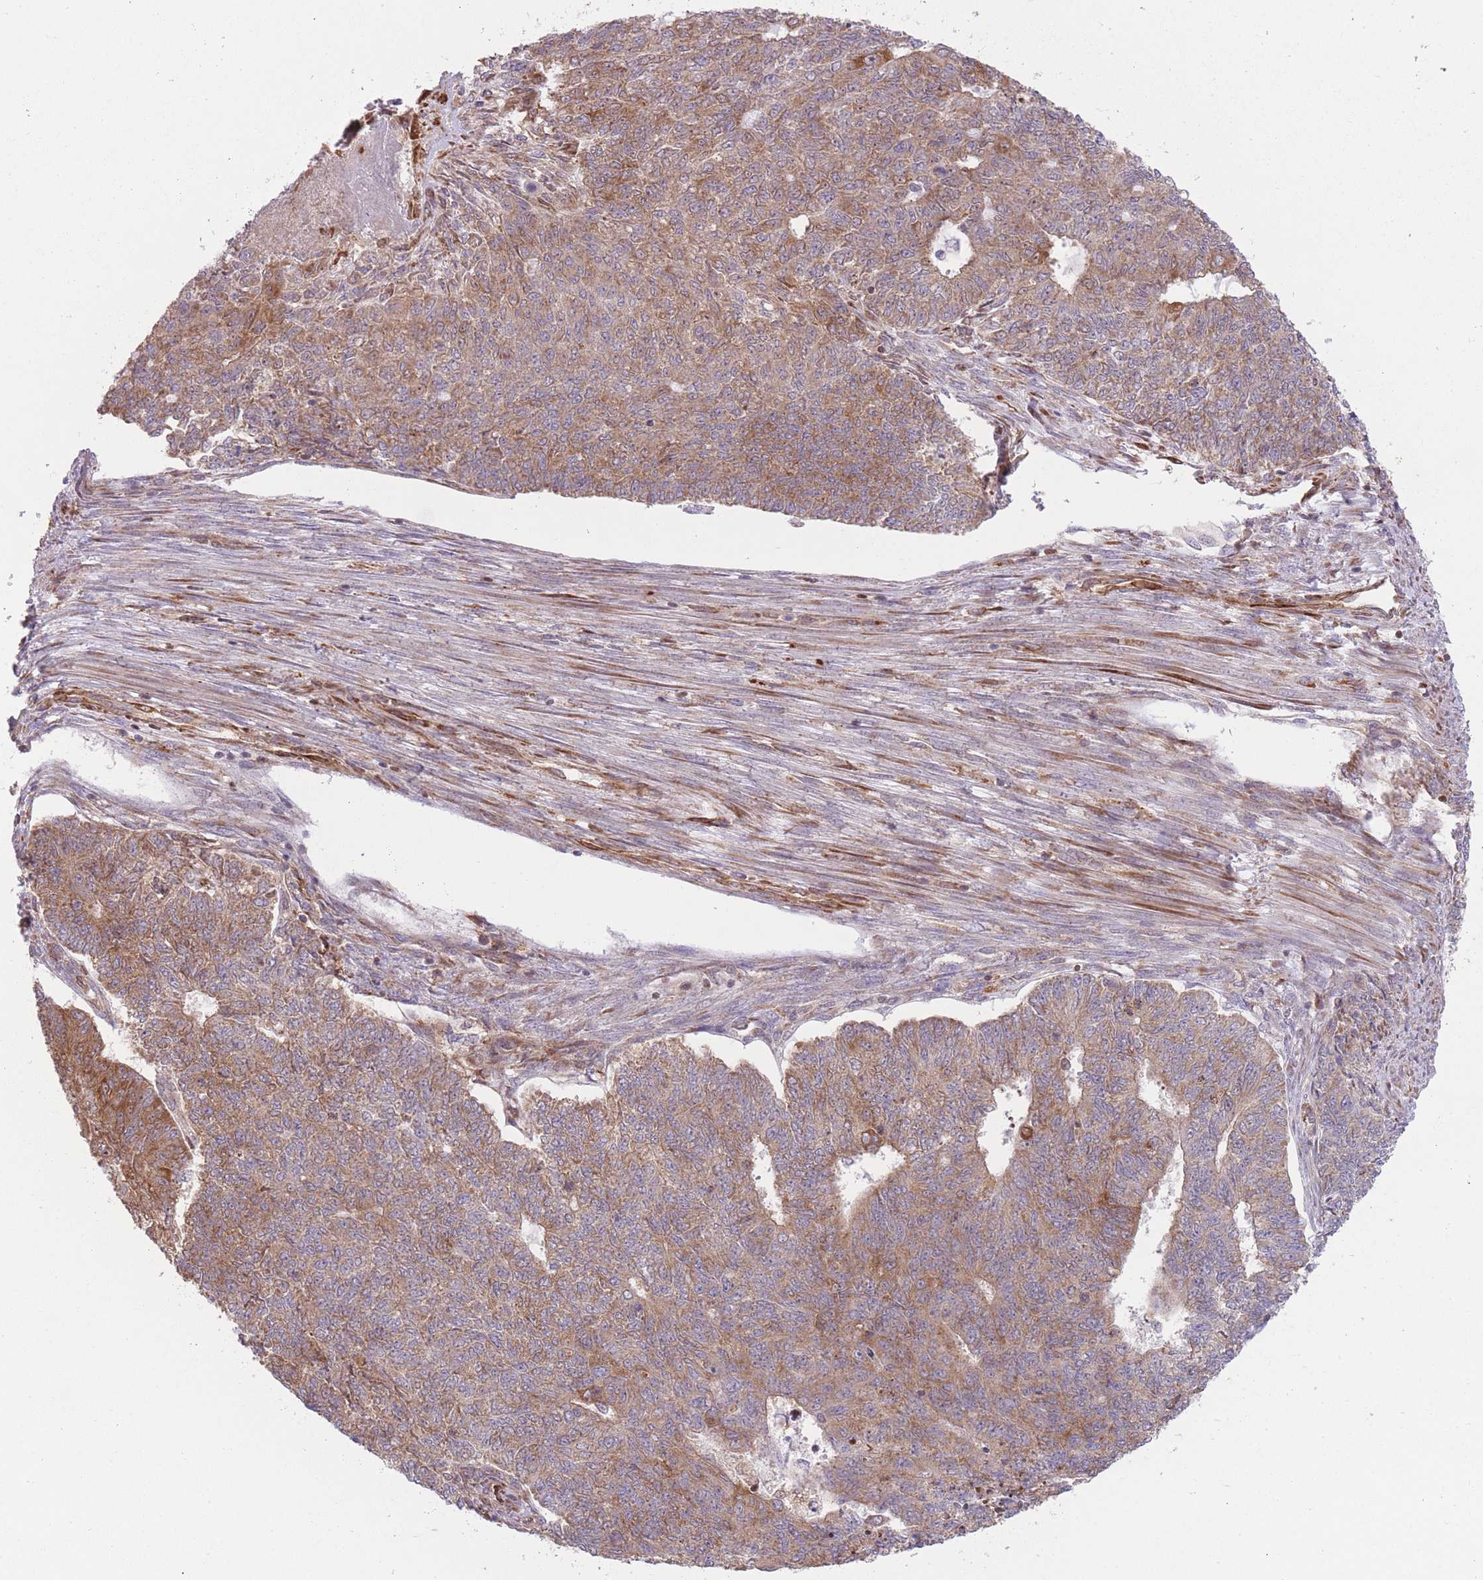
{"staining": {"intensity": "moderate", "quantity": ">75%", "location": "cytoplasmic/membranous"}, "tissue": "endometrial cancer", "cell_type": "Tumor cells", "image_type": "cancer", "snomed": [{"axis": "morphology", "description": "Adenocarcinoma, NOS"}, {"axis": "topography", "description": "Endometrium"}], "caption": "High-power microscopy captured an immunohistochemistry (IHC) image of endometrial cancer (adenocarcinoma), revealing moderate cytoplasmic/membranous staining in approximately >75% of tumor cells. The protein of interest is shown in brown color, while the nuclei are stained blue.", "gene": "BOLA2B", "patient": {"sex": "female", "age": 32}}